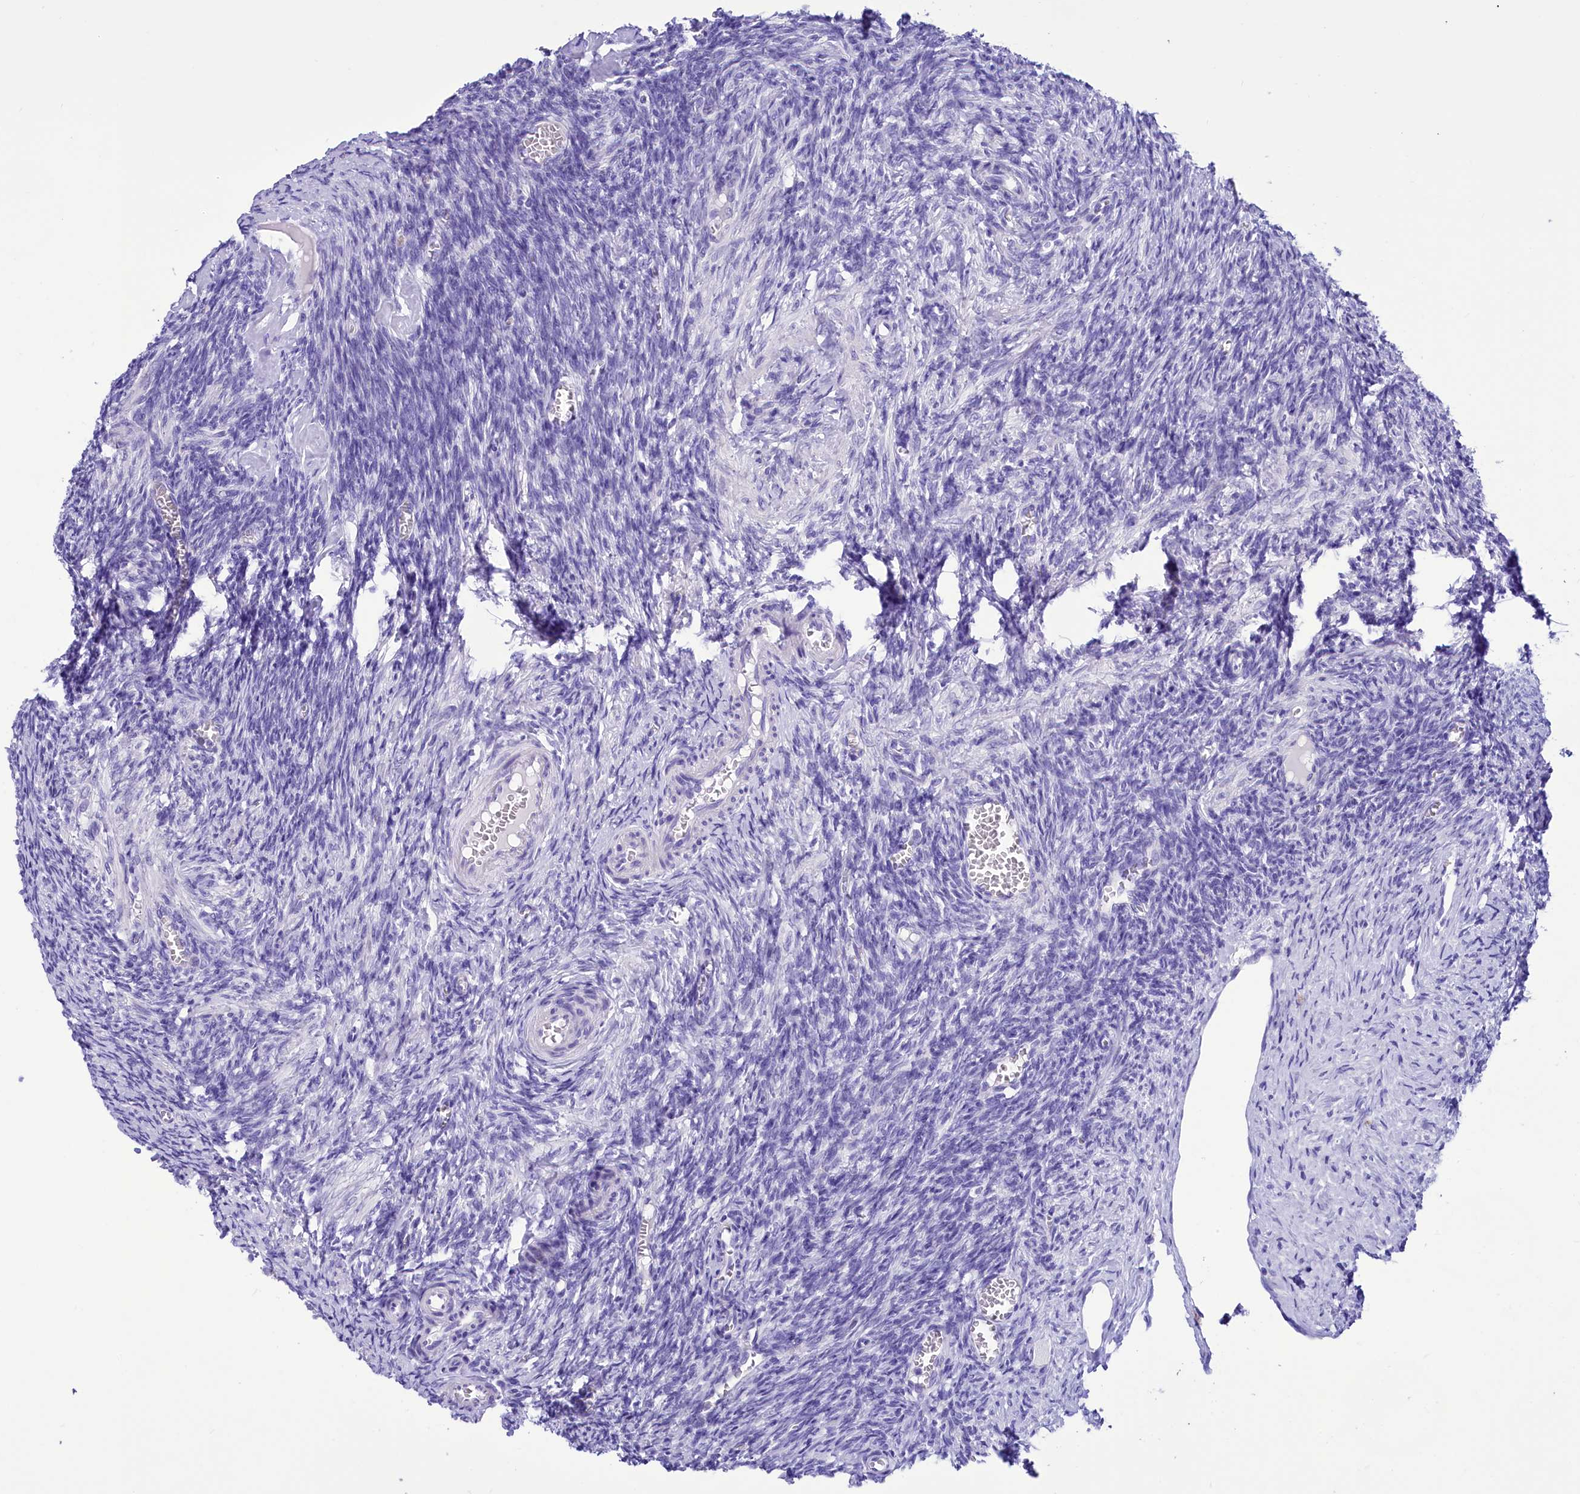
{"staining": {"intensity": "negative", "quantity": "none", "location": "none"}, "tissue": "ovary", "cell_type": "Ovarian stroma cells", "image_type": "normal", "snomed": [{"axis": "morphology", "description": "Normal tissue, NOS"}, {"axis": "topography", "description": "Ovary"}], "caption": "A high-resolution photomicrograph shows immunohistochemistry (IHC) staining of benign ovary, which displays no significant staining in ovarian stroma cells.", "gene": "TTC36", "patient": {"sex": "female", "age": 27}}